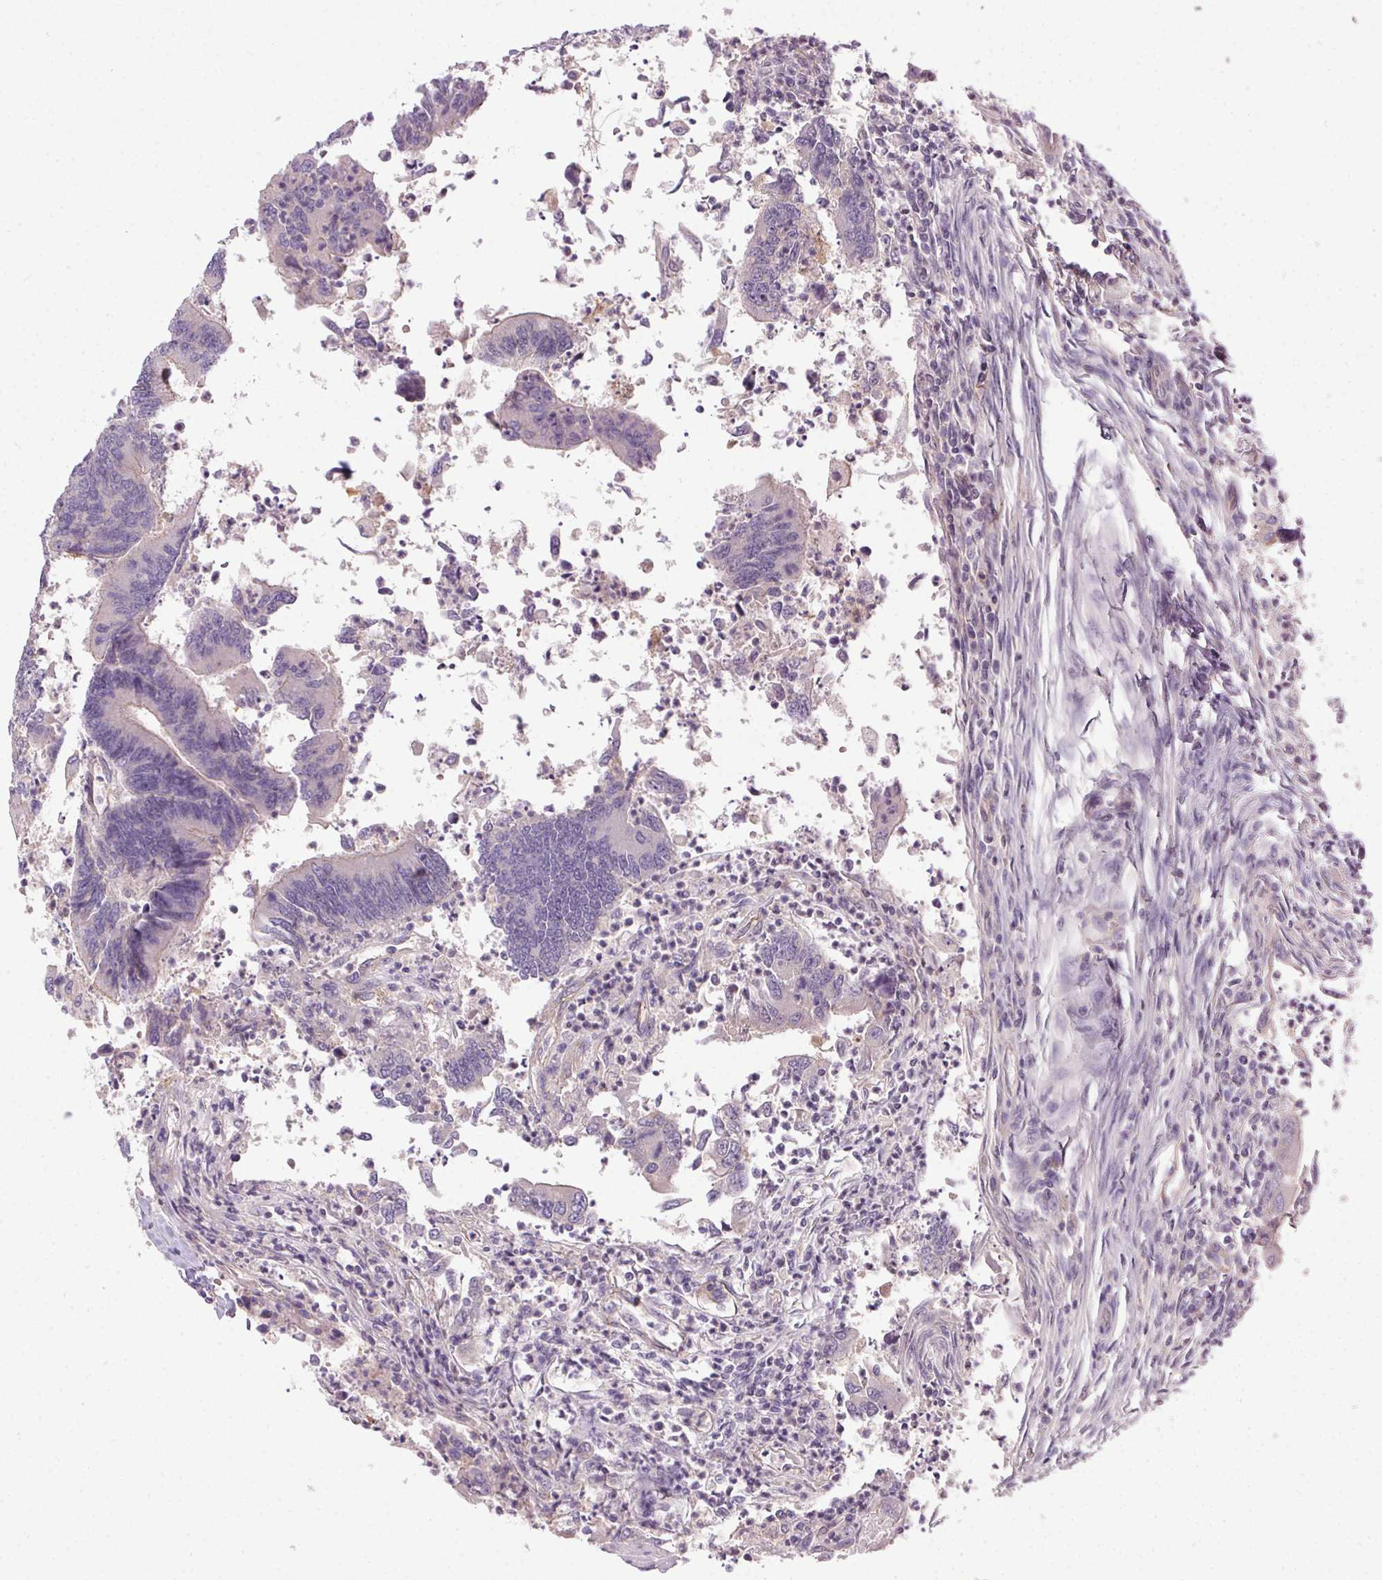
{"staining": {"intensity": "negative", "quantity": "none", "location": "none"}, "tissue": "colorectal cancer", "cell_type": "Tumor cells", "image_type": "cancer", "snomed": [{"axis": "morphology", "description": "Adenocarcinoma, NOS"}, {"axis": "topography", "description": "Colon"}], "caption": "Colorectal cancer (adenocarcinoma) was stained to show a protein in brown. There is no significant positivity in tumor cells.", "gene": "APOC4", "patient": {"sex": "female", "age": 67}}